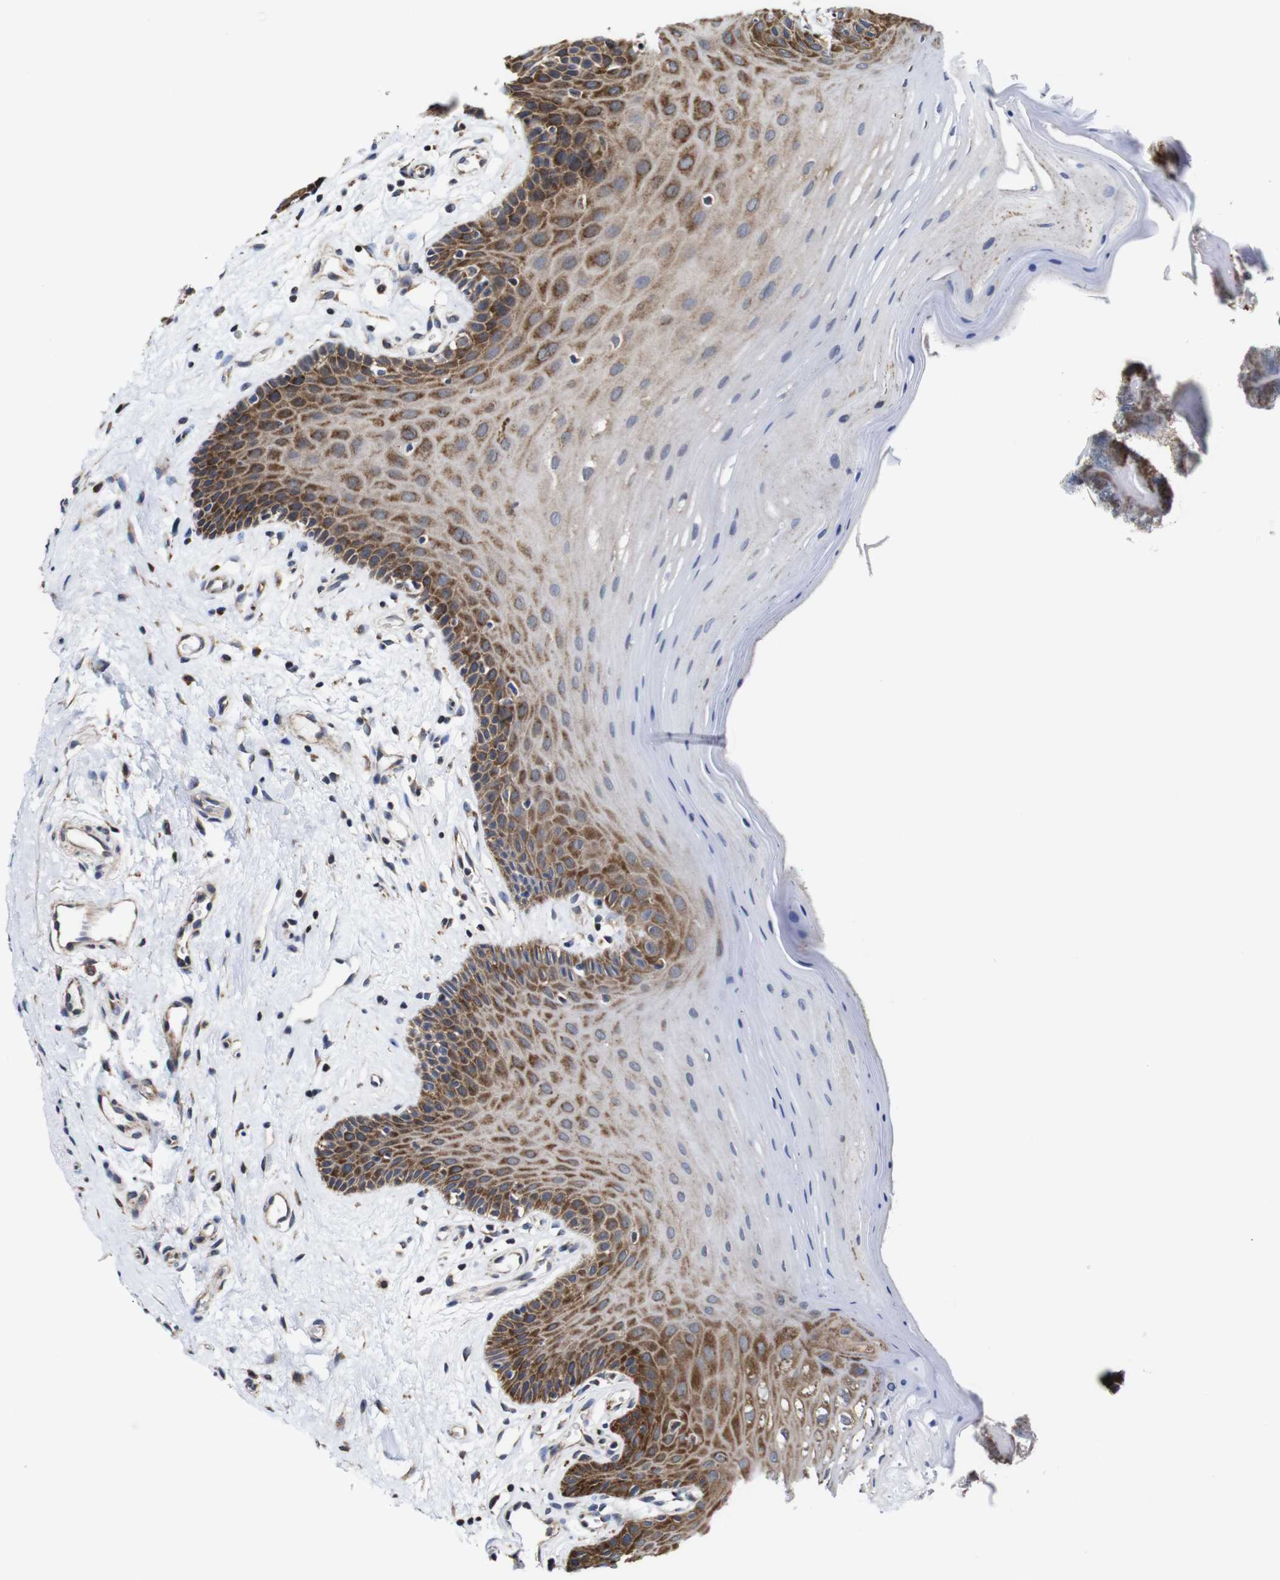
{"staining": {"intensity": "moderate", "quantity": "25%-75%", "location": "cytoplasmic/membranous"}, "tissue": "oral mucosa", "cell_type": "Squamous epithelial cells", "image_type": "normal", "snomed": [{"axis": "morphology", "description": "Normal tissue, NOS"}, {"axis": "topography", "description": "Skeletal muscle"}, {"axis": "topography", "description": "Oral tissue"}], "caption": "Protein staining shows moderate cytoplasmic/membranous positivity in approximately 25%-75% of squamous epithelial cells in unremarkable oral mucosa. The protein of interest is shown in brown color, while the nuclei are stained blue.", "gene": "C17orf80", "patient": {"sex": "male", "age": 58}}